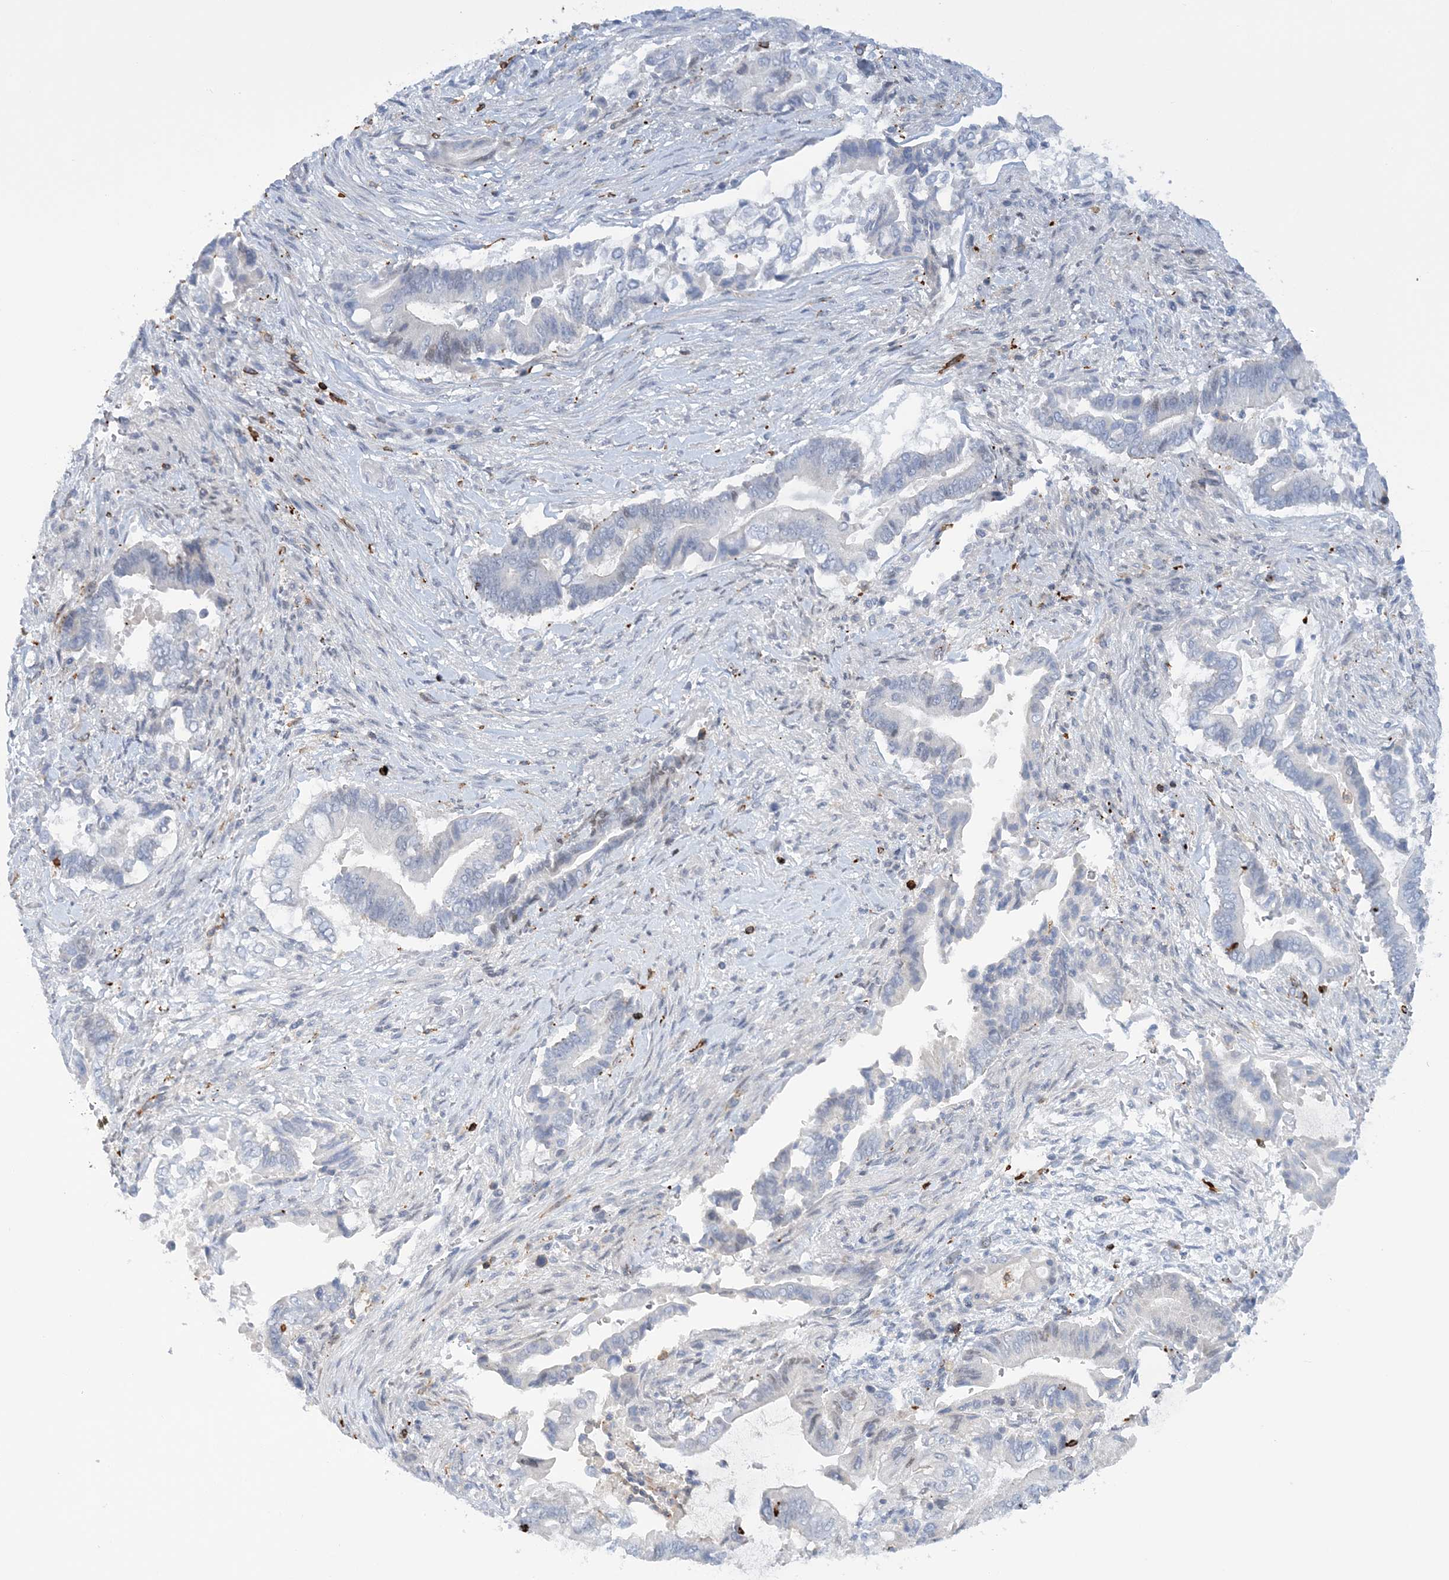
{"staining": {"intensity": "negative", "quantity": "none", "location": "none"}, "tissue": "pancreatic cancer", "cell_type": "Tumor cells", "image_type": "cancer", "snomed": [{"axis": "morphology", "description": "Adenocarcinoma, NOS"}, {"axis": "topography", "description": "Pancreas"}], "caption": "An image of adenocarcinoma (pancreatic) stained for a protein reveals no brown staining in tumor cells. (DAB (3,3'-diaminobenzidine) IHC with hematoxylin counter stain).", "gene": "PRMT9", "patient": {"sex": "male", "age": 68}}